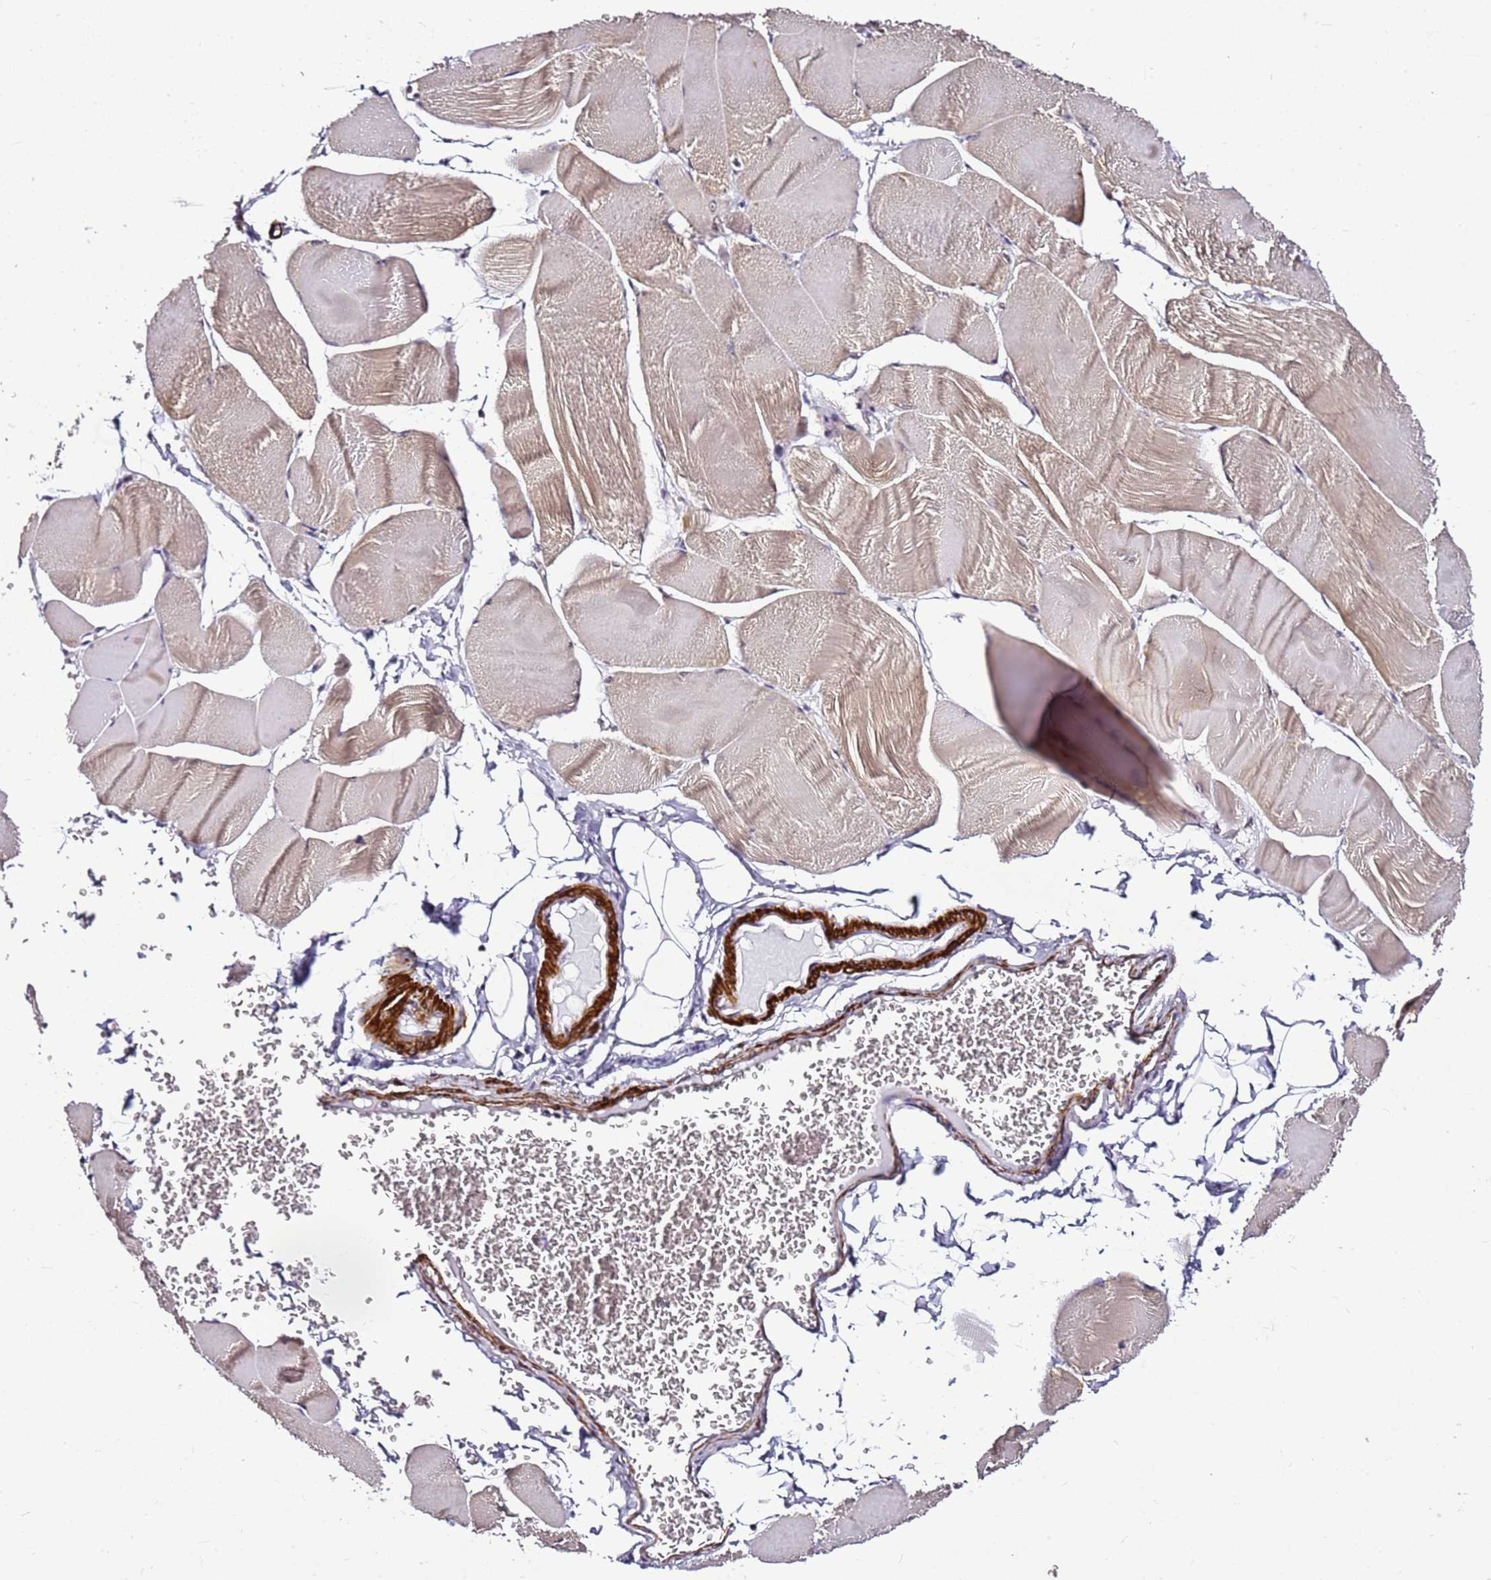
{"staining": {"intensity": "weak", "quantity": "25%-75%", "location": "cytoplasmic/membranous"}, "tissue": "skeletal muscle", "cell_type": "Myocytes", "image_type": "normal", "snomed": [{"axis": "morphology", "description": "Normal tissue, NOS"}, {"axis": "morphology", "description": "Basal cell carcinoma"}, {"axis": "topography", "description": "Skeletal muscle"}], "caption": "Immunohistochemistry (IHC) staining of unremarkable skeletal muscle, which reveals low levels of weak cytoplasmic/membranous positivity in approximately 25%-75% of myocytes indicating weak cytoplasmic/membranous protein positivity. The staining was performed using DAB (brown) for protein detection and nuclei were counterstained in hematoxylin (blue).", "gene": "SMIM4", "patient": {"sex": "female", "age": 64}}